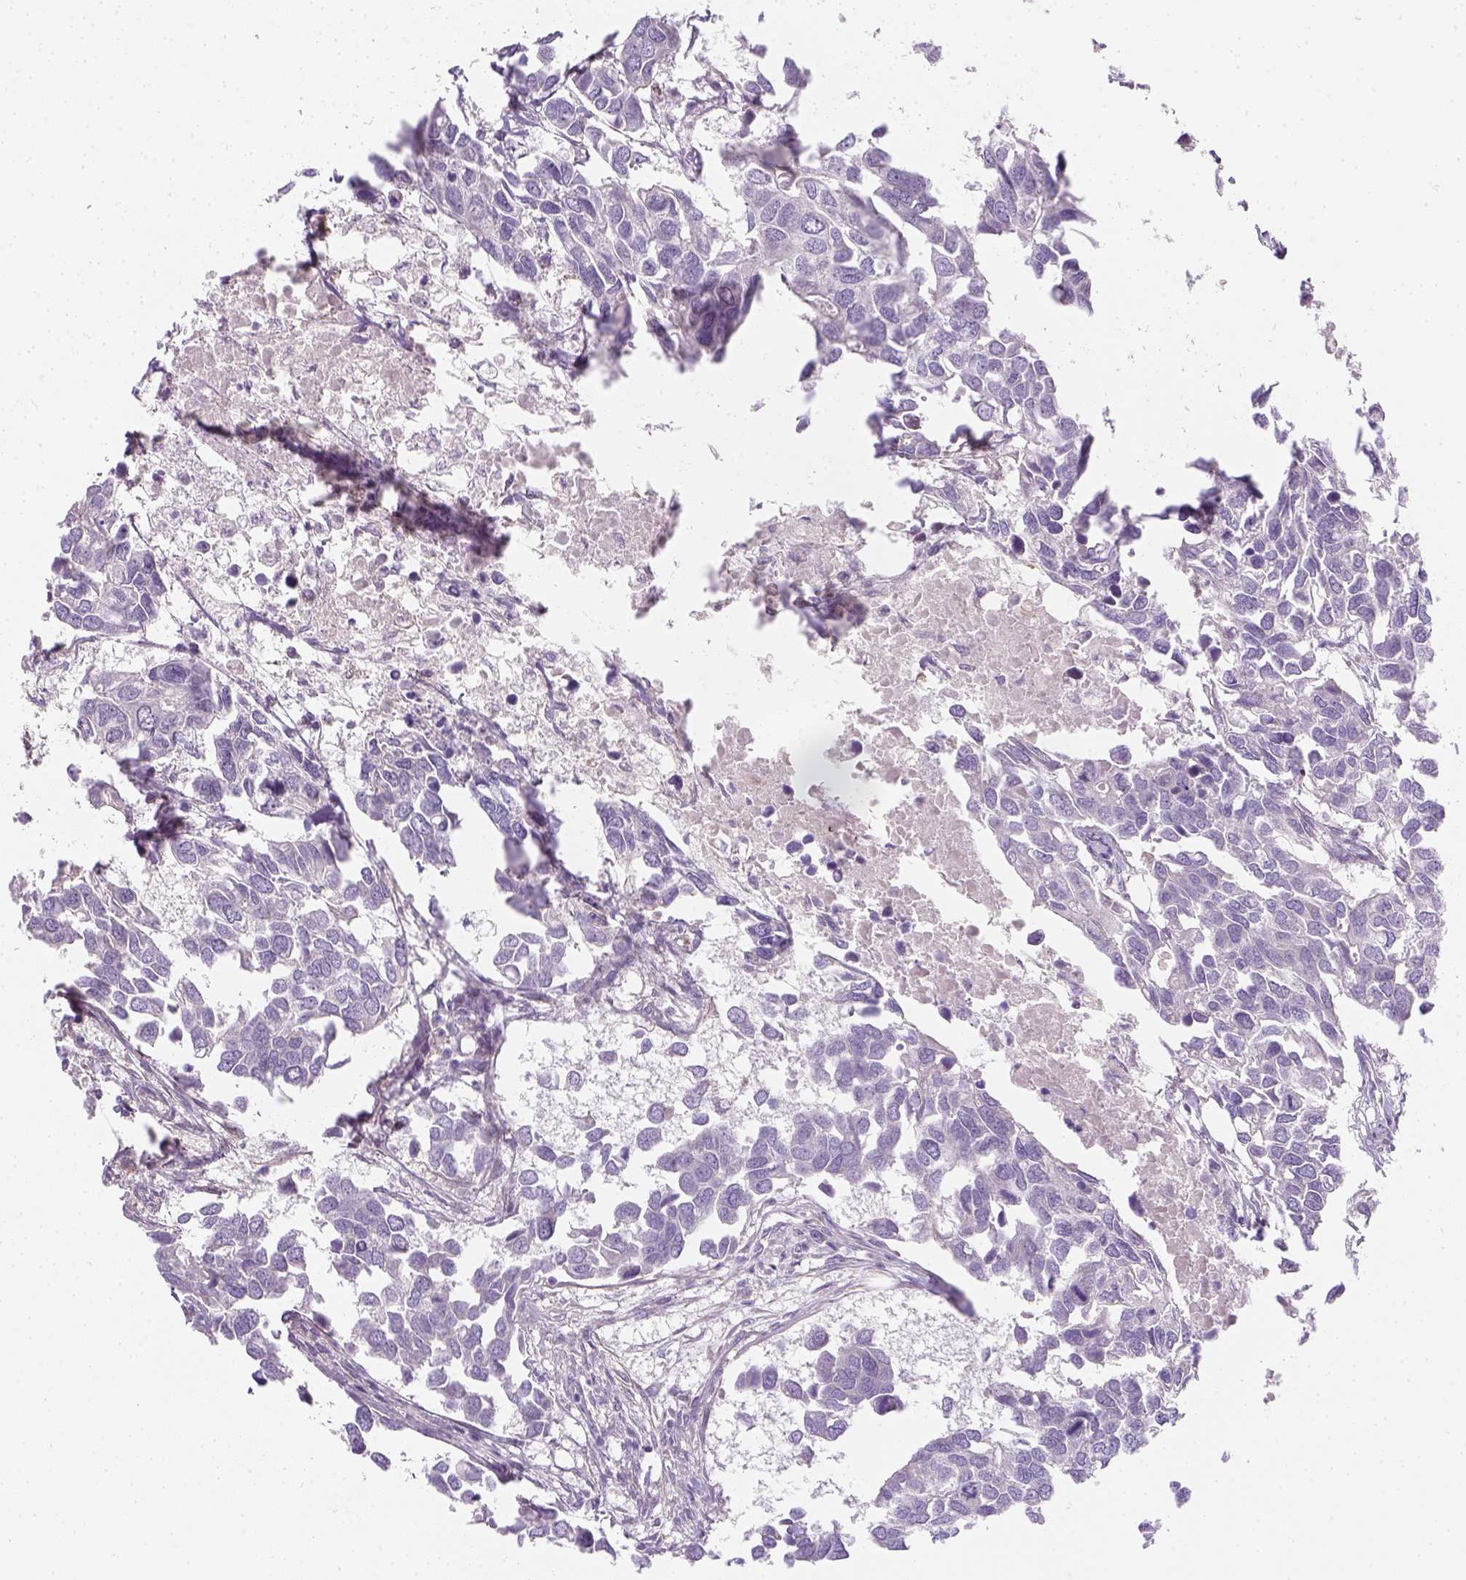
{"staining": {"intensity": "negative", "quantity": "none", "location": "none"}, "tissue": "breast cancer", "cell_type": "Tumor cells", "image_type": "cancer", "snomed": [{"axis": "morphology", "description": "Duct carcinoma"}, {"axis": "topography", "description": "Breast"}], "caption": "Photomicrograph shows no protein staining in tumor cells of breast cancer tissue. Nuclei are stained in blue.", "gene": "CACNB1", "patient": {"sex": "female", "age": 83}}